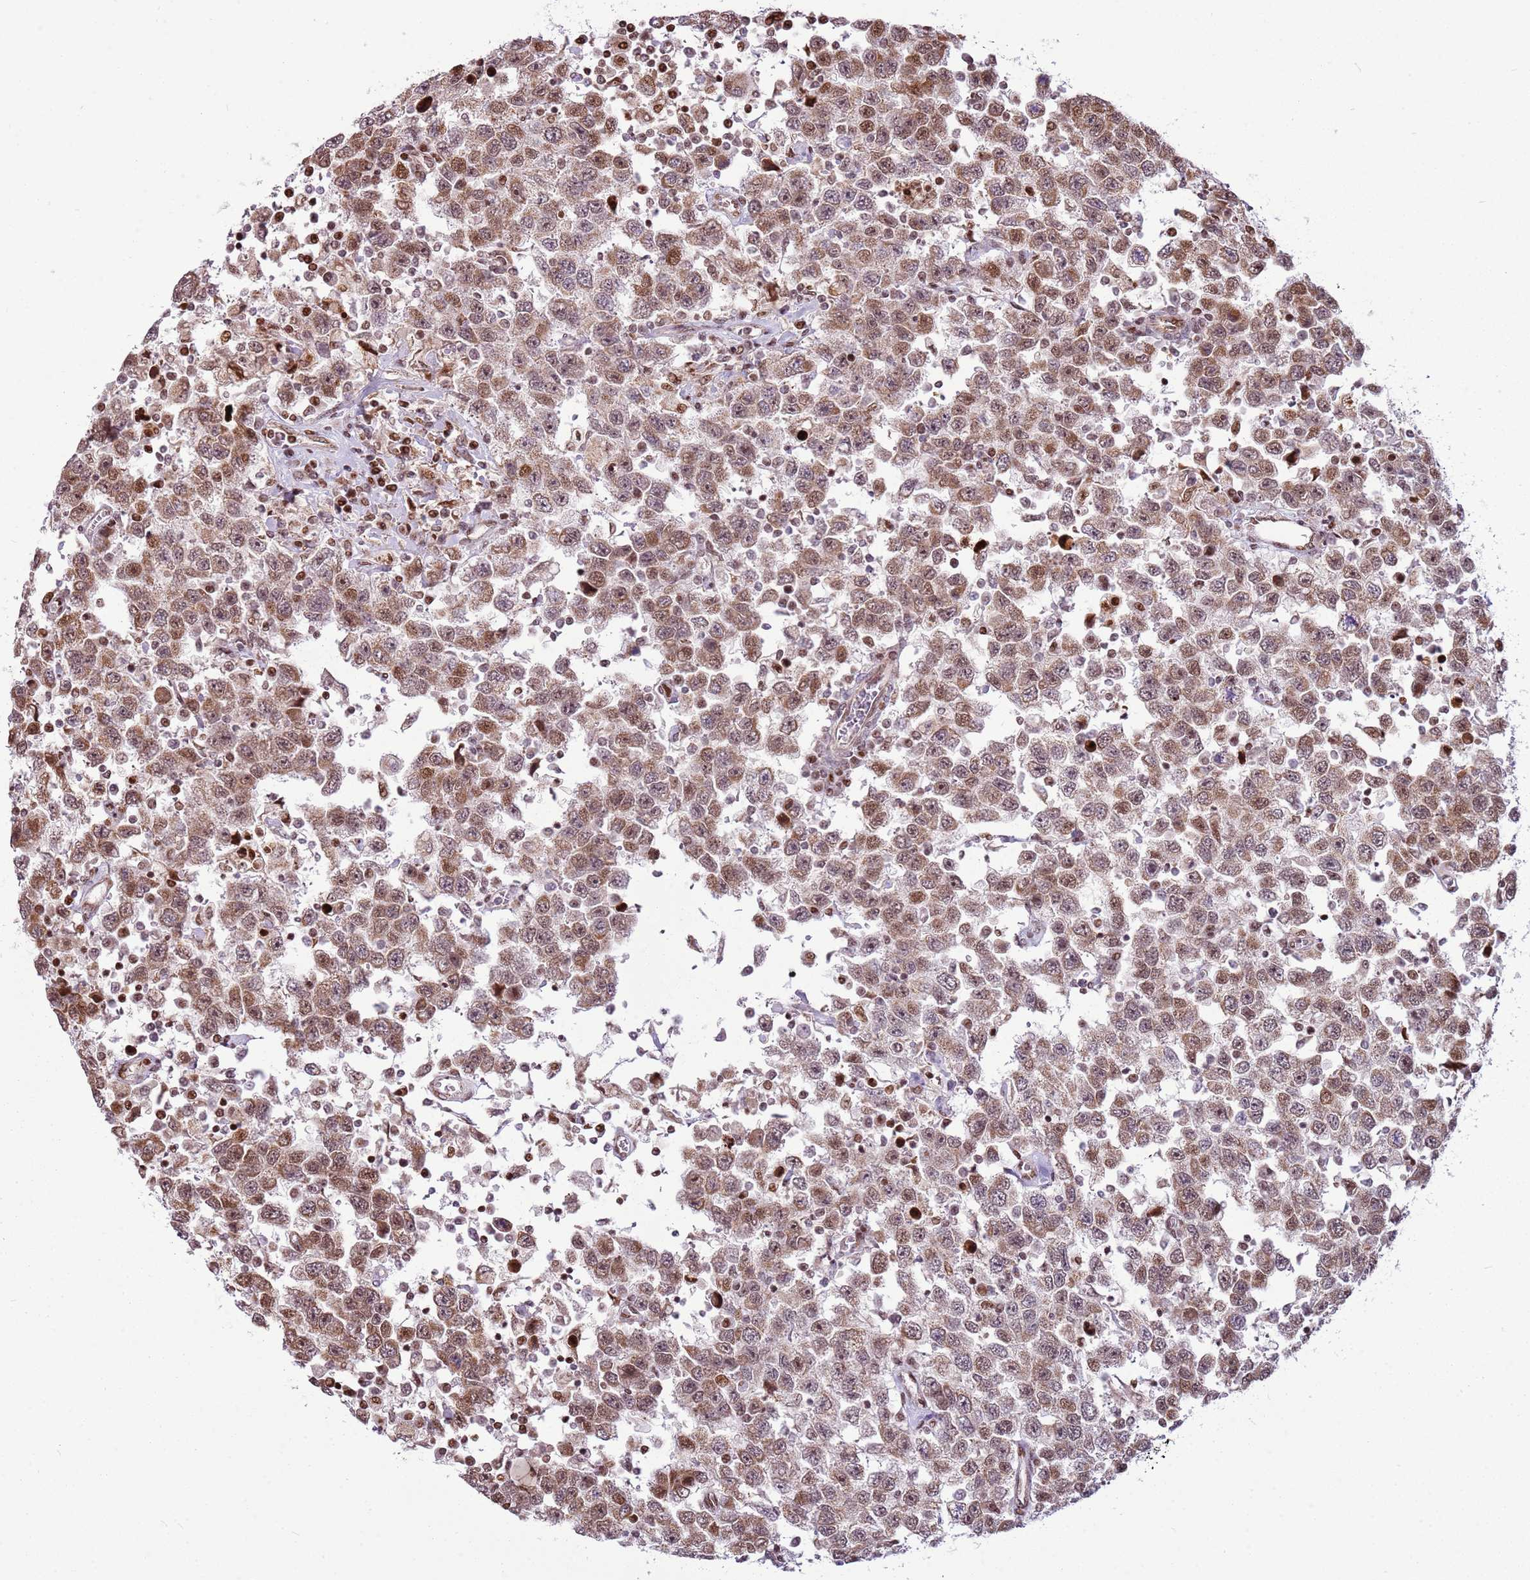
{"staining": {"intensity": "moderate", "quantity": ">75%", "location": "cytoplasmic/membranous,nuclear"}, "tissue": "testis cancer", "cell_type": "Tumor cells", "image_type": "cancer", "snomed": [{"axis": "morphology", "description": "Seminoma, NOS"}, {"axis": "topography", "description": "Testis"}], "caption": "This is a micrograph of immunohistochemistry staining of seminoma (testis), which shows moderate expression in the cytoplasmic/membranous and nuclear of tumor cells.", "gene": "PCTP", "patient": {"sex": "male", "age": 41}}